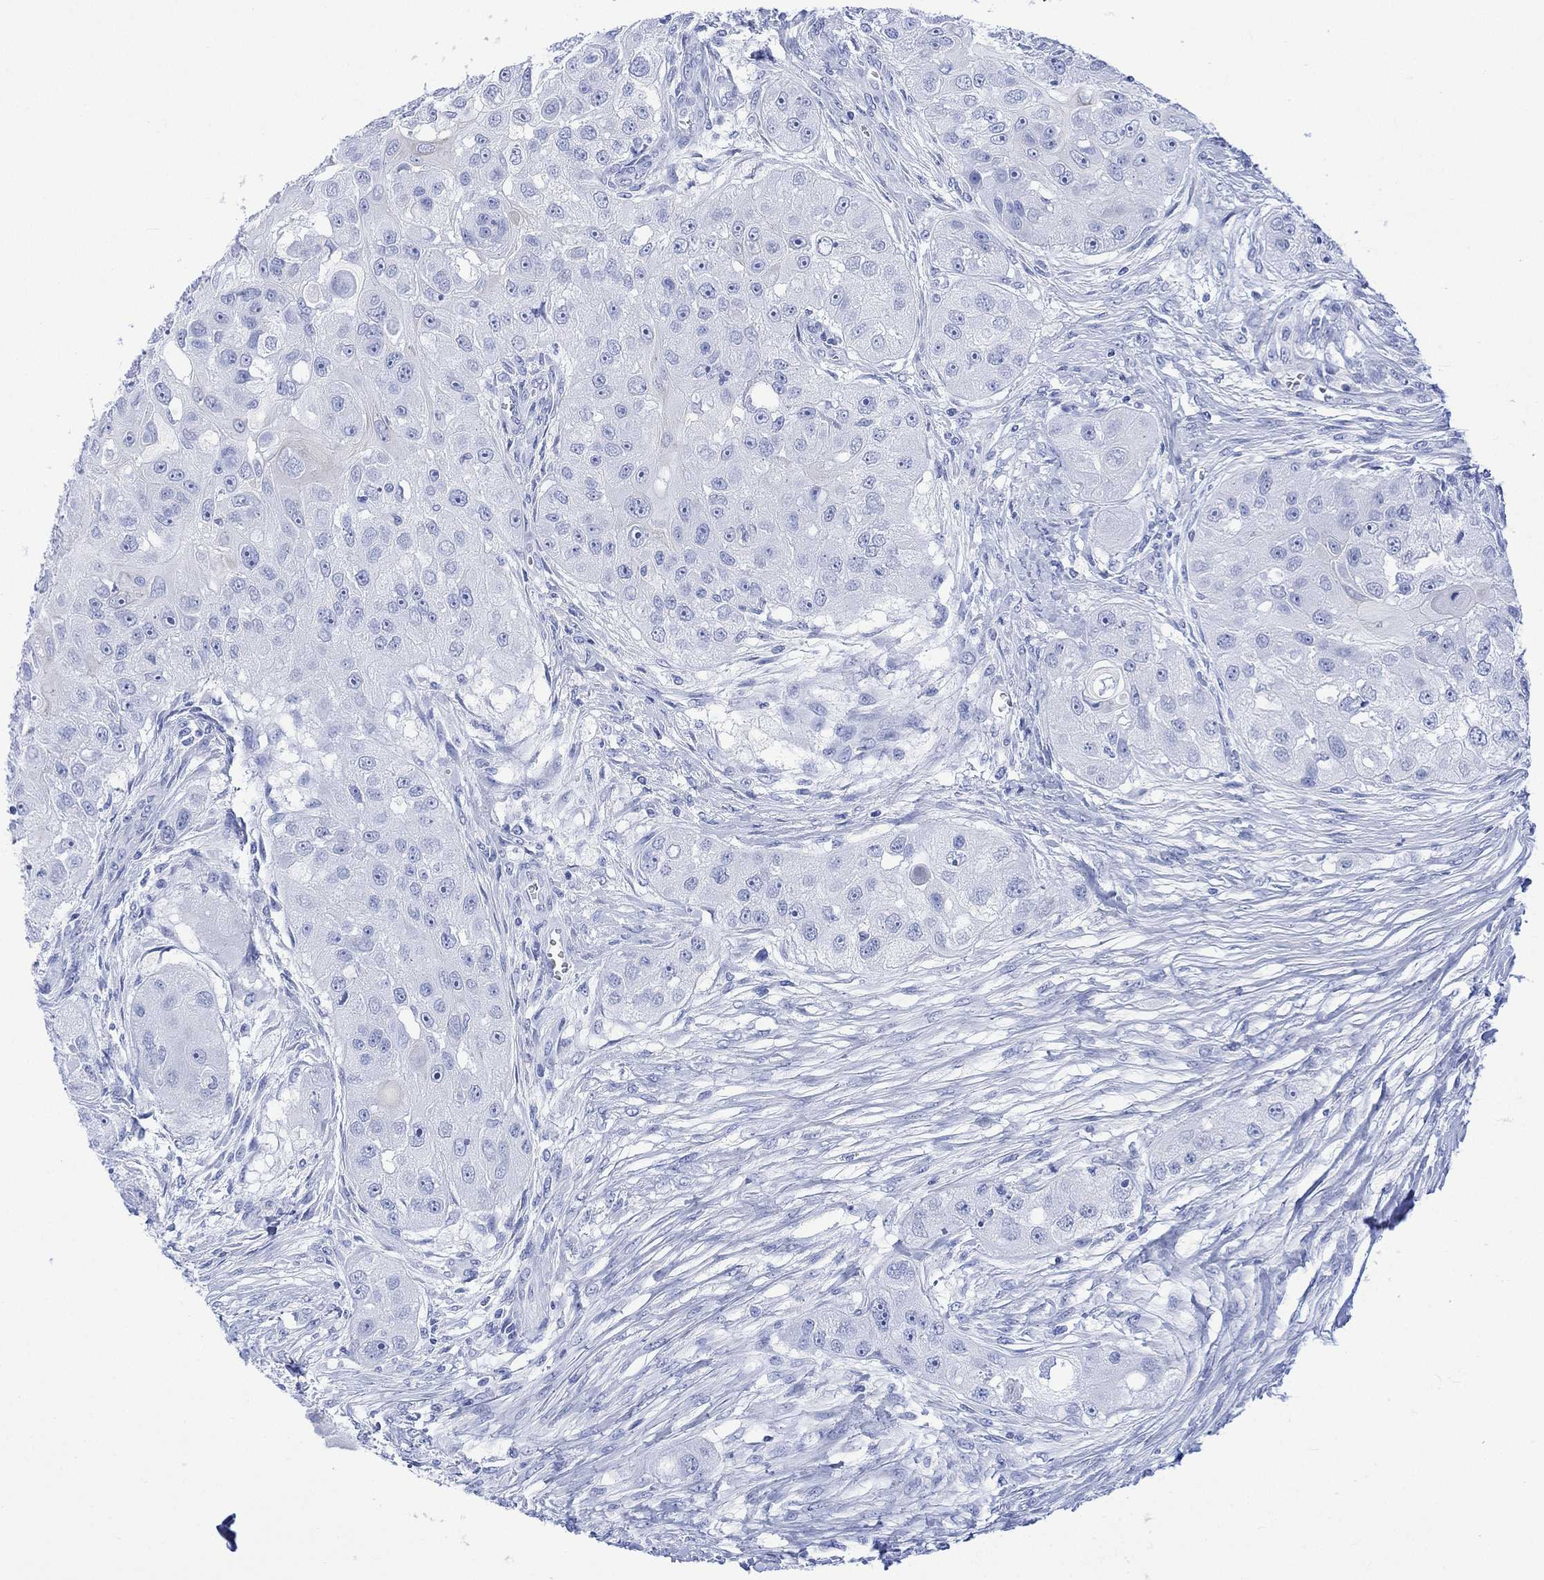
{"staining": {"intensity": "negative", "quantity": "none", "location": "none"}, "tissue": "head and neck cancer", "cell_type": "Tumor cells", "image_type": "cancer", "snomed": [{"axis": "morphology", "description": "Normal tissue, NOS"}, {"axis": "morphology", "description": "Squamous cell carcinoma, NOS"}, {"axis": "topography", "description": "Skeletal muscle"}, {"axis": "topography", "description": "Head-Neck"}], "caption": "Photomicrograph shows no significant protein expression in tumor cells of head and neck cancer.", "gene": "CELF4", "patient": {"sex": "male", "age": 51}}